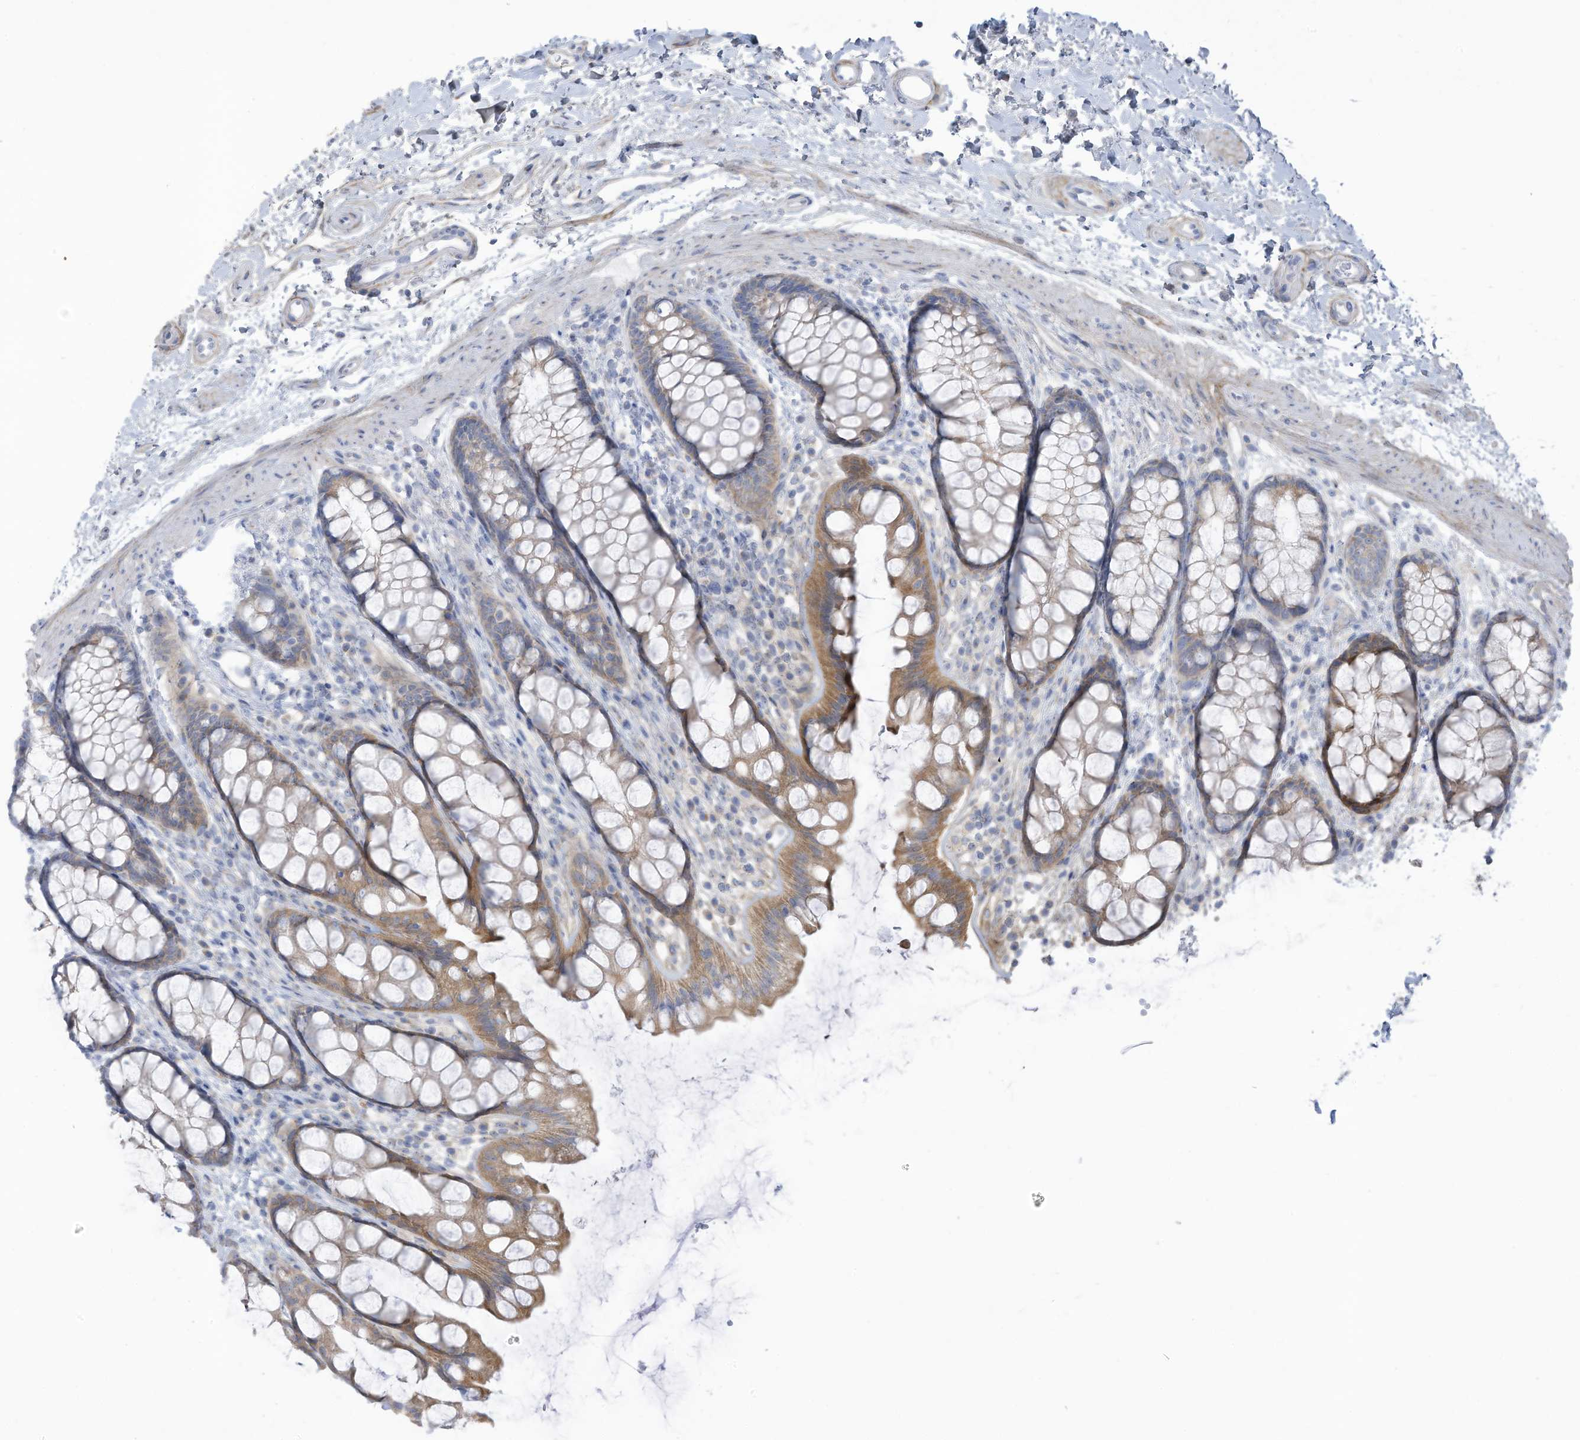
{"staining": {"intensity": "moderate", "quantity": "25%-75%", "location": "cytoplasmic/membranous"}, "tissue": "rectum", "cell_type": "Glandular cells", "image_type": "normal", "snomed": [{"axis": "morphology", "description": "Normal tissue, NOS"}, {"axis": "topography", "description": "Rectum"}], "caption": "Protein analysis of normal rectum demonstrates moderate cytoplasmic/membranous positivity in approximately 25%-75% of glandular cells. (Brightfield microscopy of DAB IHC at high magnification).", "gene": "TRMT2B", "patient": {"sex": "female", "age": 65}}